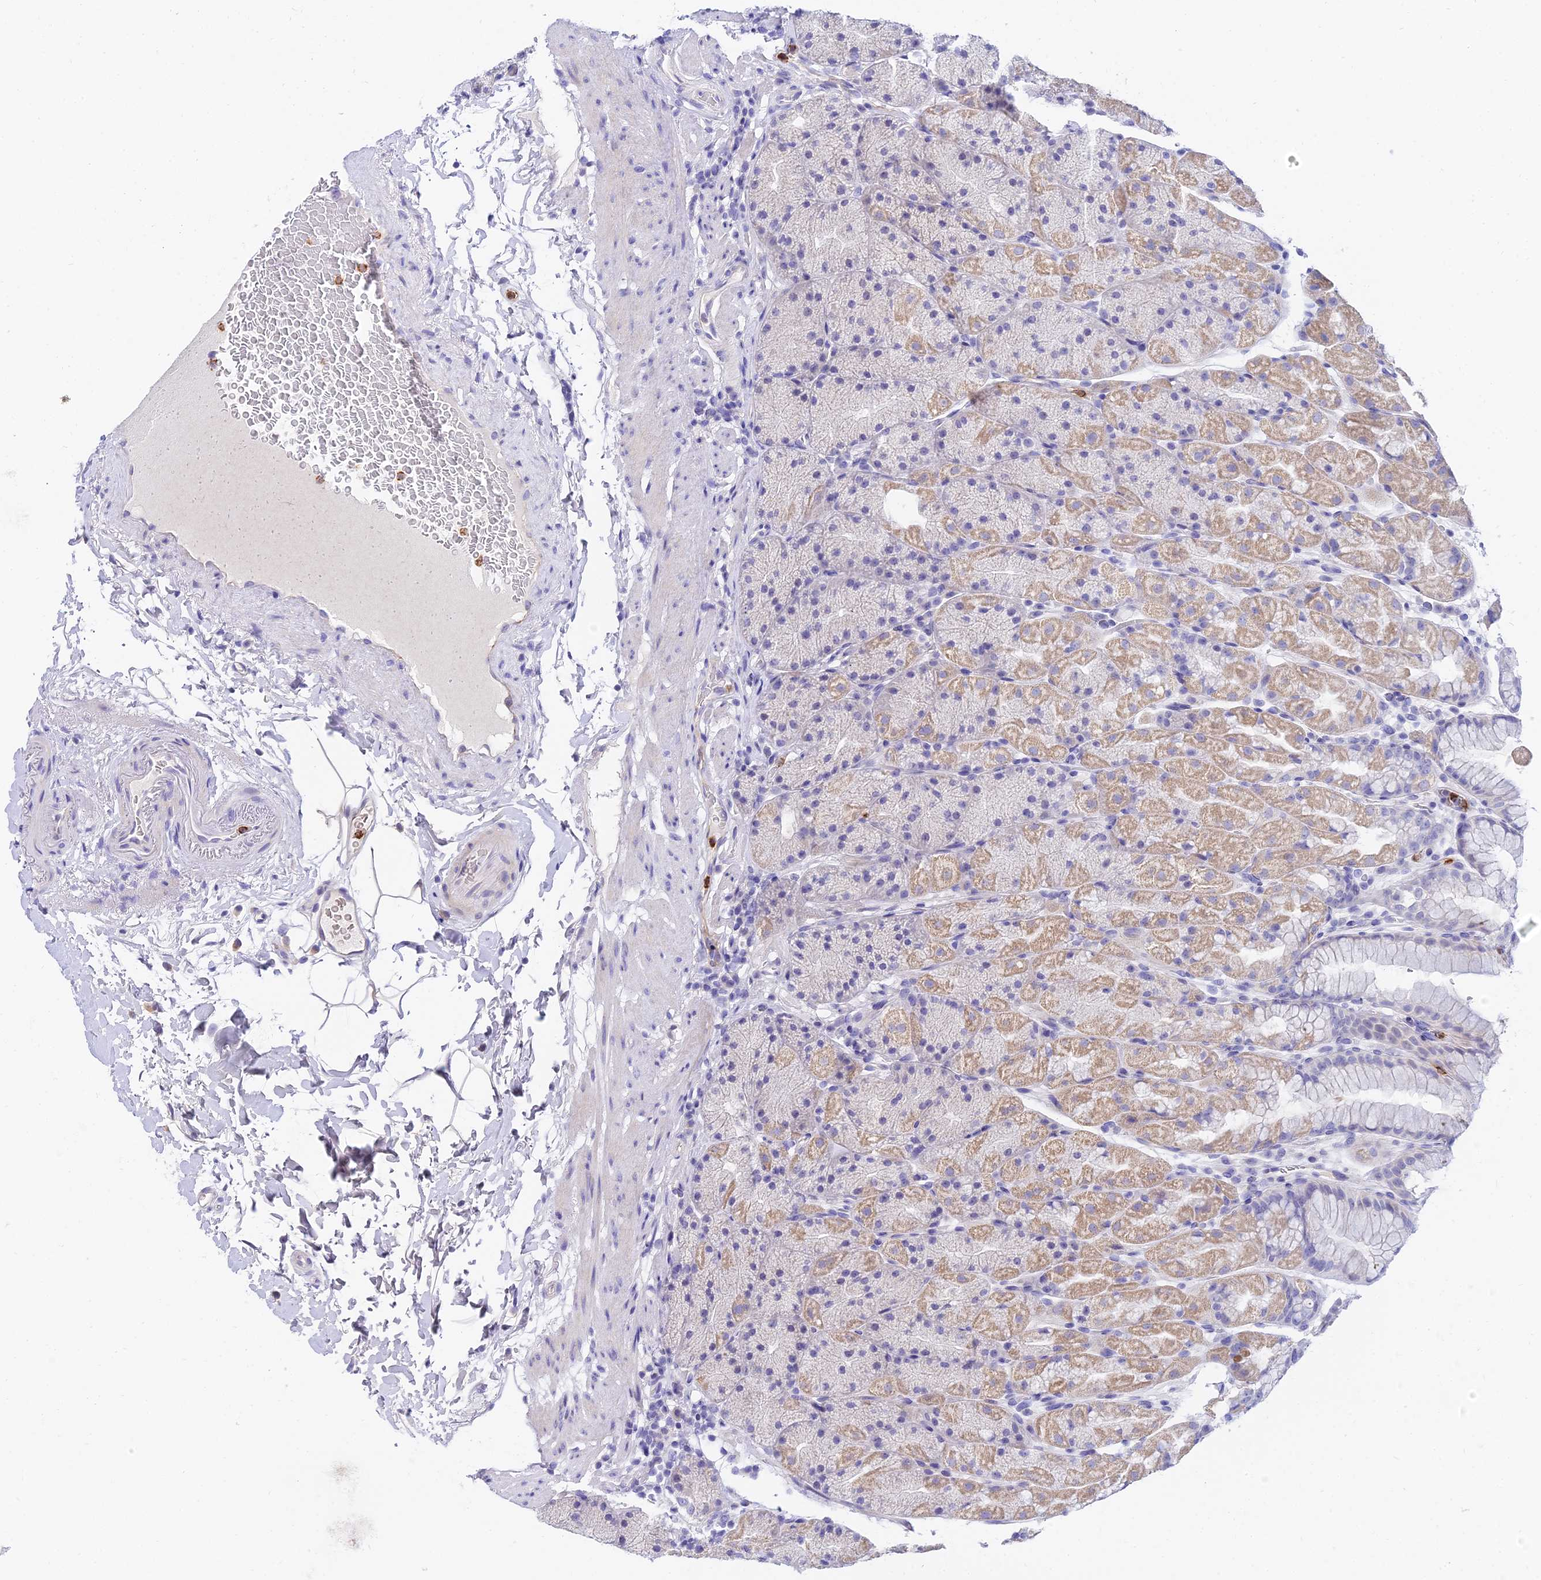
{"staining": {"intensity": "moderate", "quantity": "25%-75%", "location": "cytoplasmic/membranous"}, "tissue": "stomach", "cell_type": "Glandular cells", "image_type": "normal", "snomed": [{"axis": "morphology", "description": "Normal tissue, NOS"}, {"axis": "topography", "description": "Stomach, upper"}, {"axis": "topography", "description": "Stomach, lower"}], "caption": "Stomach was stained to show a protein in brown. There is medium levels of moderate cytoplasmic/membranous expression in about 25%-75% of glandular cells. Using DAB (3,3'-diaminobenzidine) (brown) and hematoxylin (blue) stains, captured at high magnification using brightfield microscopy.", "gene": "VWC2L", "patient": {"sex": "male", "age": 67}}